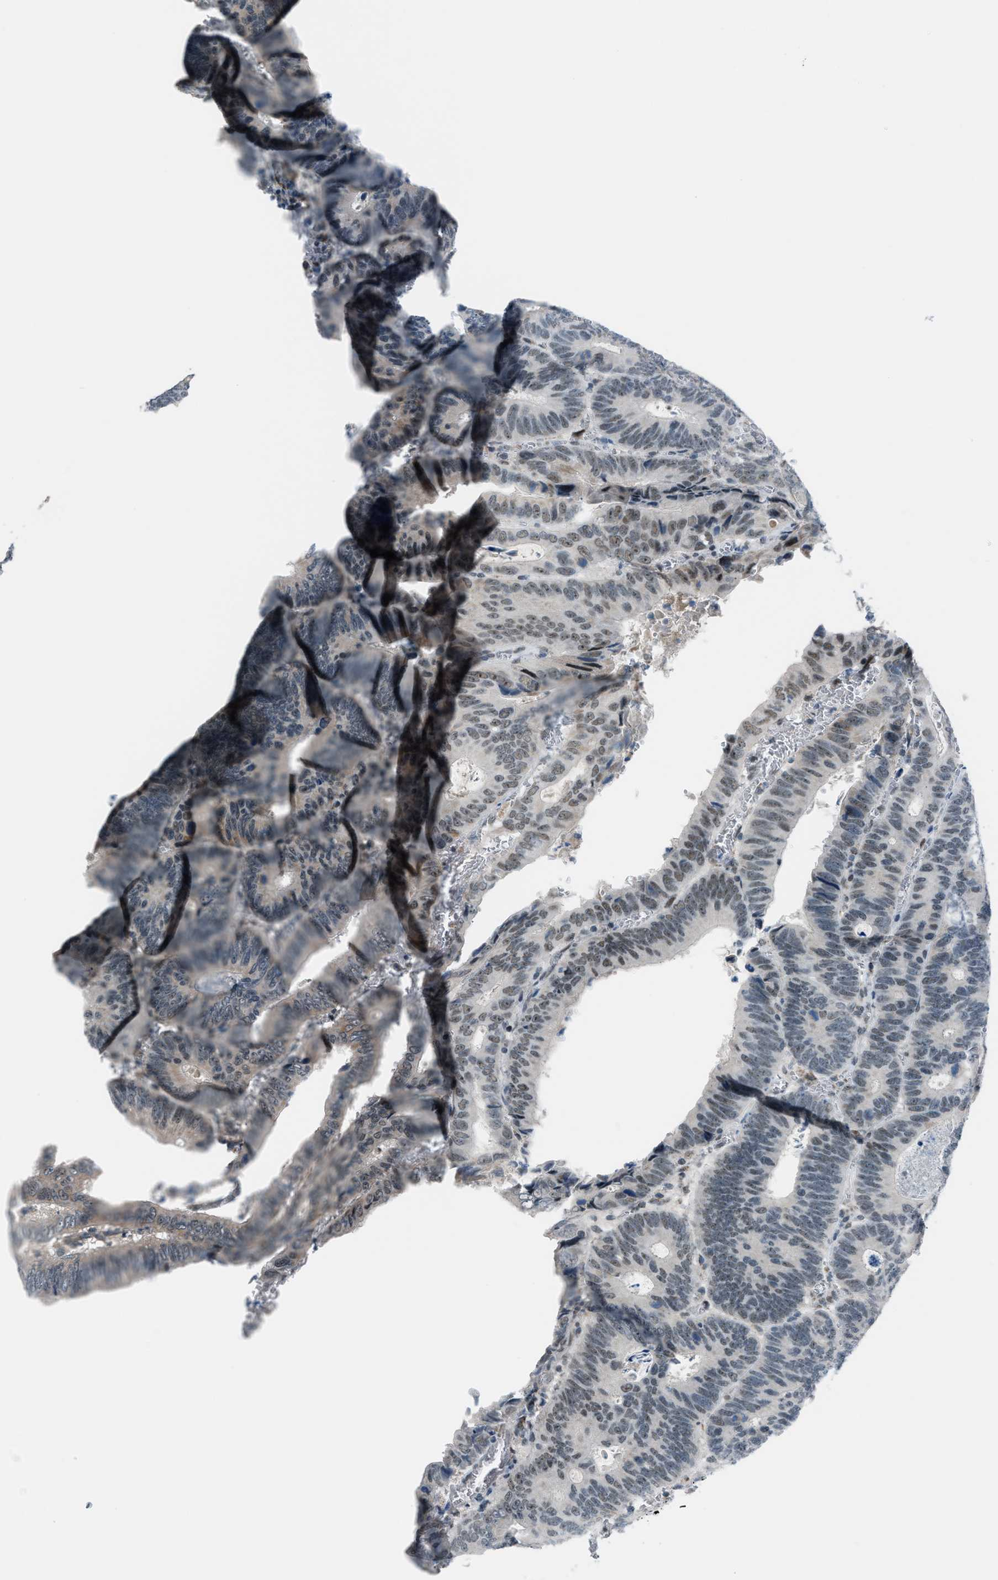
{"staining": {"intensity": "negative", "quantity": "none", "location": "none"}, "tissue": "colorectal cancer", "cell_type": "Tumor cells", "image_type": "cancer", "snomed": [{"axis": "morphology", "description": "Inflammation, NOS"}, {"axis": "morphology", "description": "Adenocarcinoma, NOS"}, {"axis": "topography", "description": "Colon"}], "caption": "This is an immunohistochemistry histopathology image of human colorectal adenocarcinoma. There is no expression in tumor cells.", "gene": "CHN2", "patient": {"sex": "male", "age": 72}}